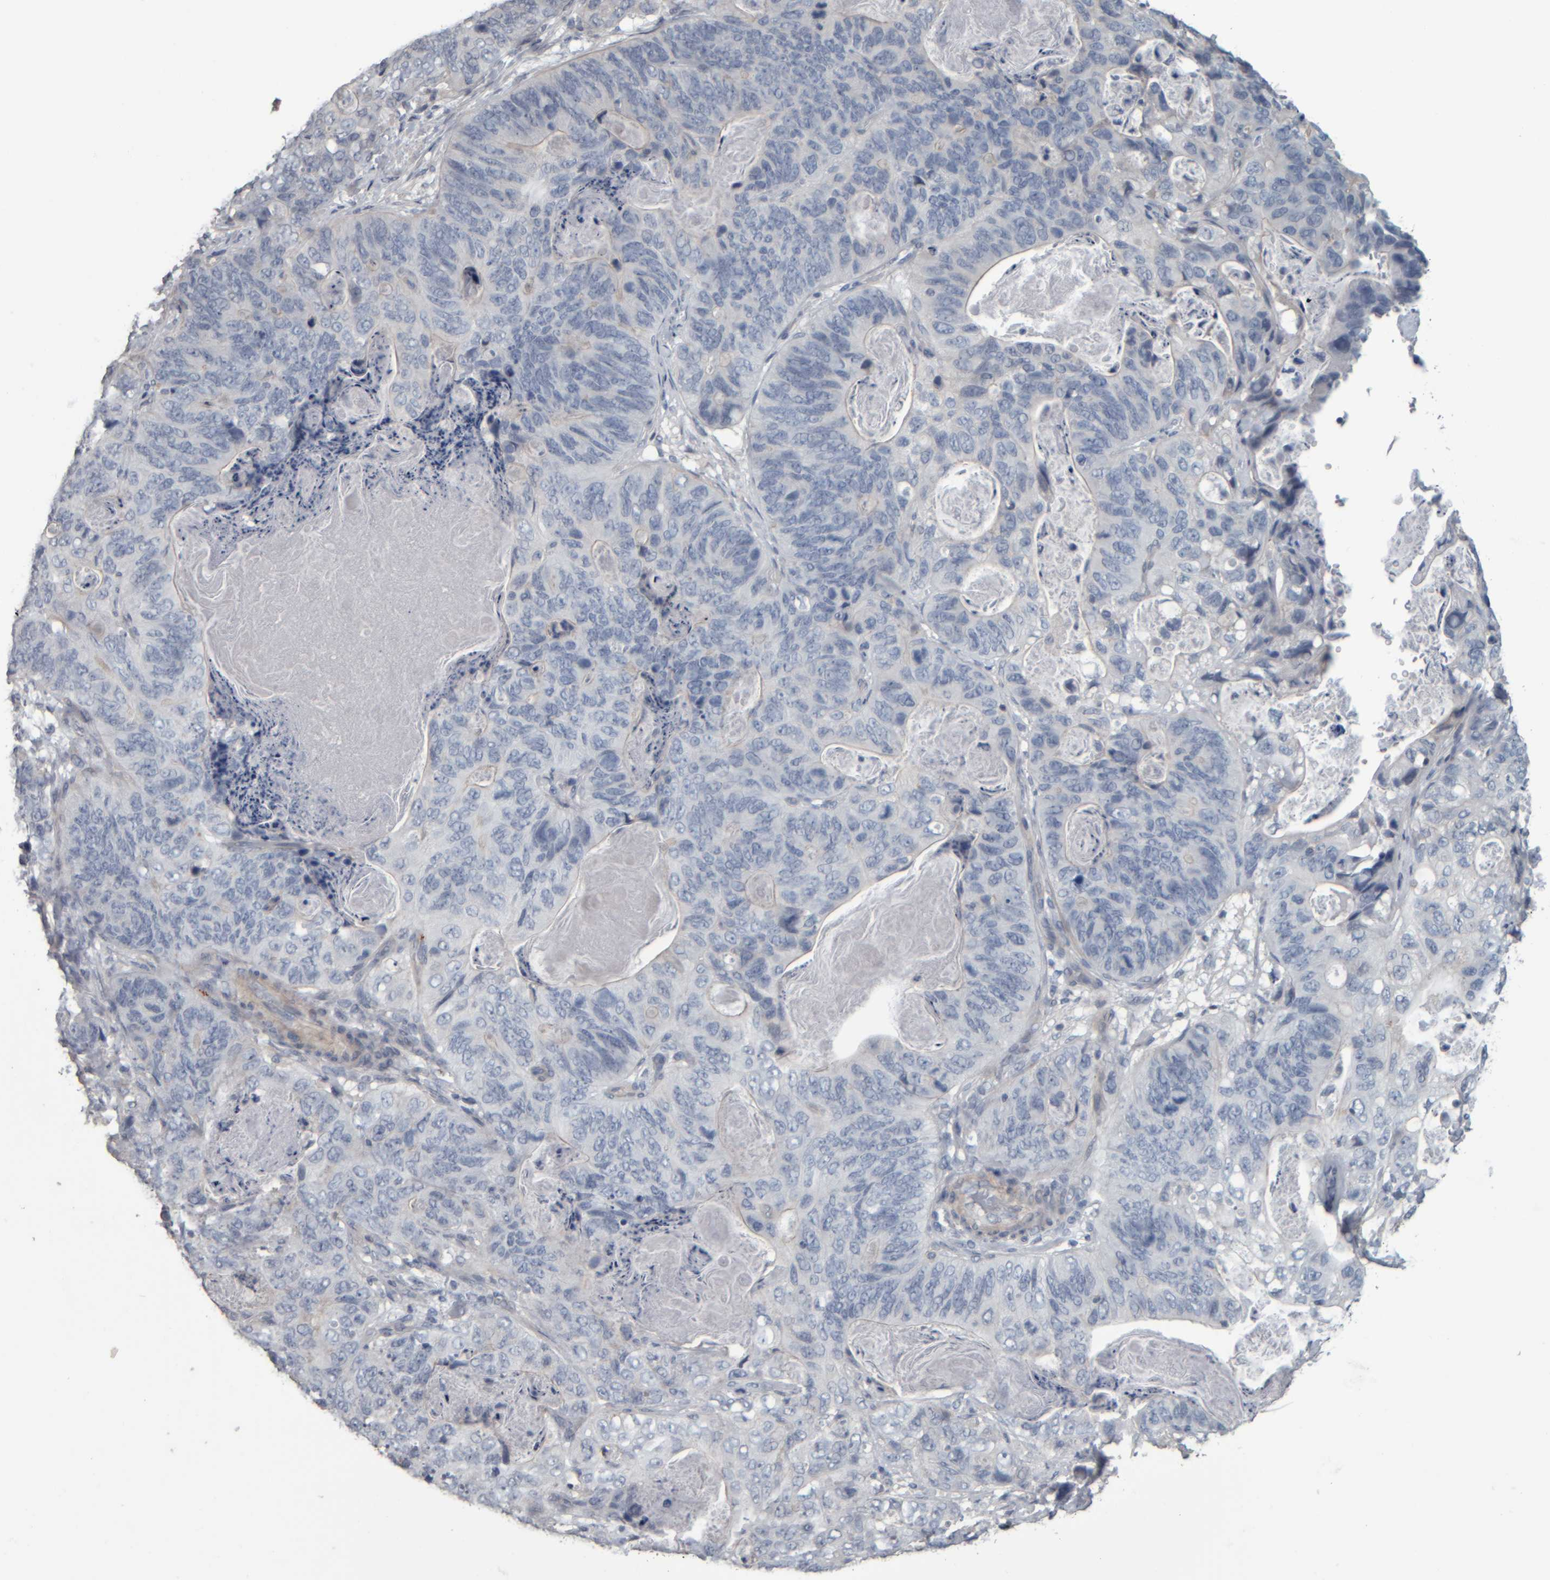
{"staining": {"intensity": "negative", "quantity": "none", "location": "none"}, "tissue": "stomach cancer", "cell_type": "Tumor cells", "image_type": "cancer", "snomed": [{"axis": "morphology", "description": "Normal tissue, NOS"}, {"axis": "morphology", "description": "Adenocarcinoma, NOS"}, {"axis": "topography", "description": "Stomach"}], "caption": "The micrograph exhibits no significant expression in tumor cells of stomach cancer.", "gene": "CAVIN4", "patient": {"sex": "female", "age": 89}}